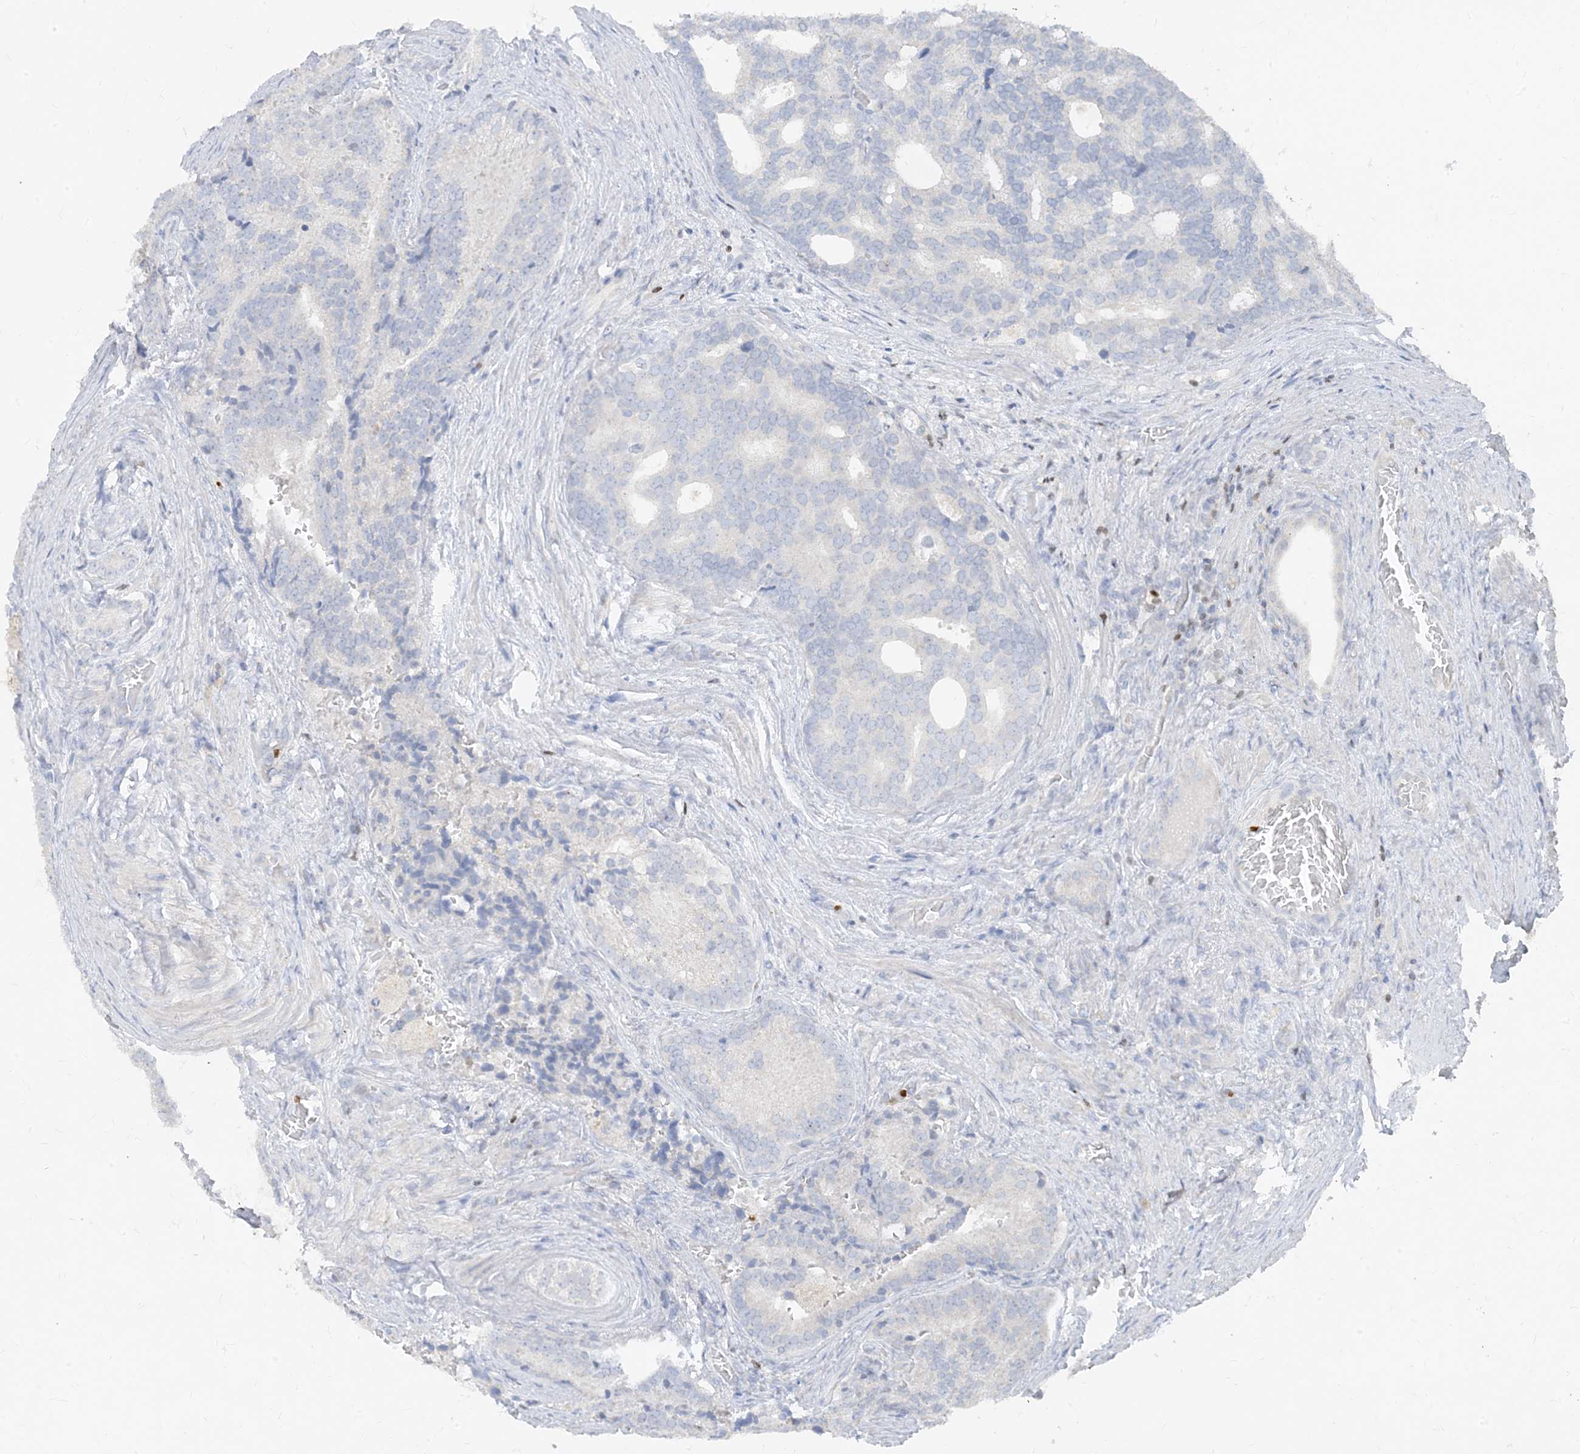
{"staining": {"intensity": "negative", "quantity": "none", "location": "none"}, "tissue": "prostate cancer", "cell_type": "Tumor cells", "image_type": "cancer", "snomed": [{"axis": "morphology", "description": "Adenocarcinoma, Low grade"}, {"axis": "topography", "description": "Prostate"}], "caption": "This histopathology image is of adenocarcinoma (low-grade) (prostate) stained with immunohistochemistry (IHC) to label a protein in brown with the nuclei are counter-stained blue. There is no staining in tumor cells. Nuclei are stained in blue.", "gene": "TBX21", "patient": {"sex": "male", "age": 71}}